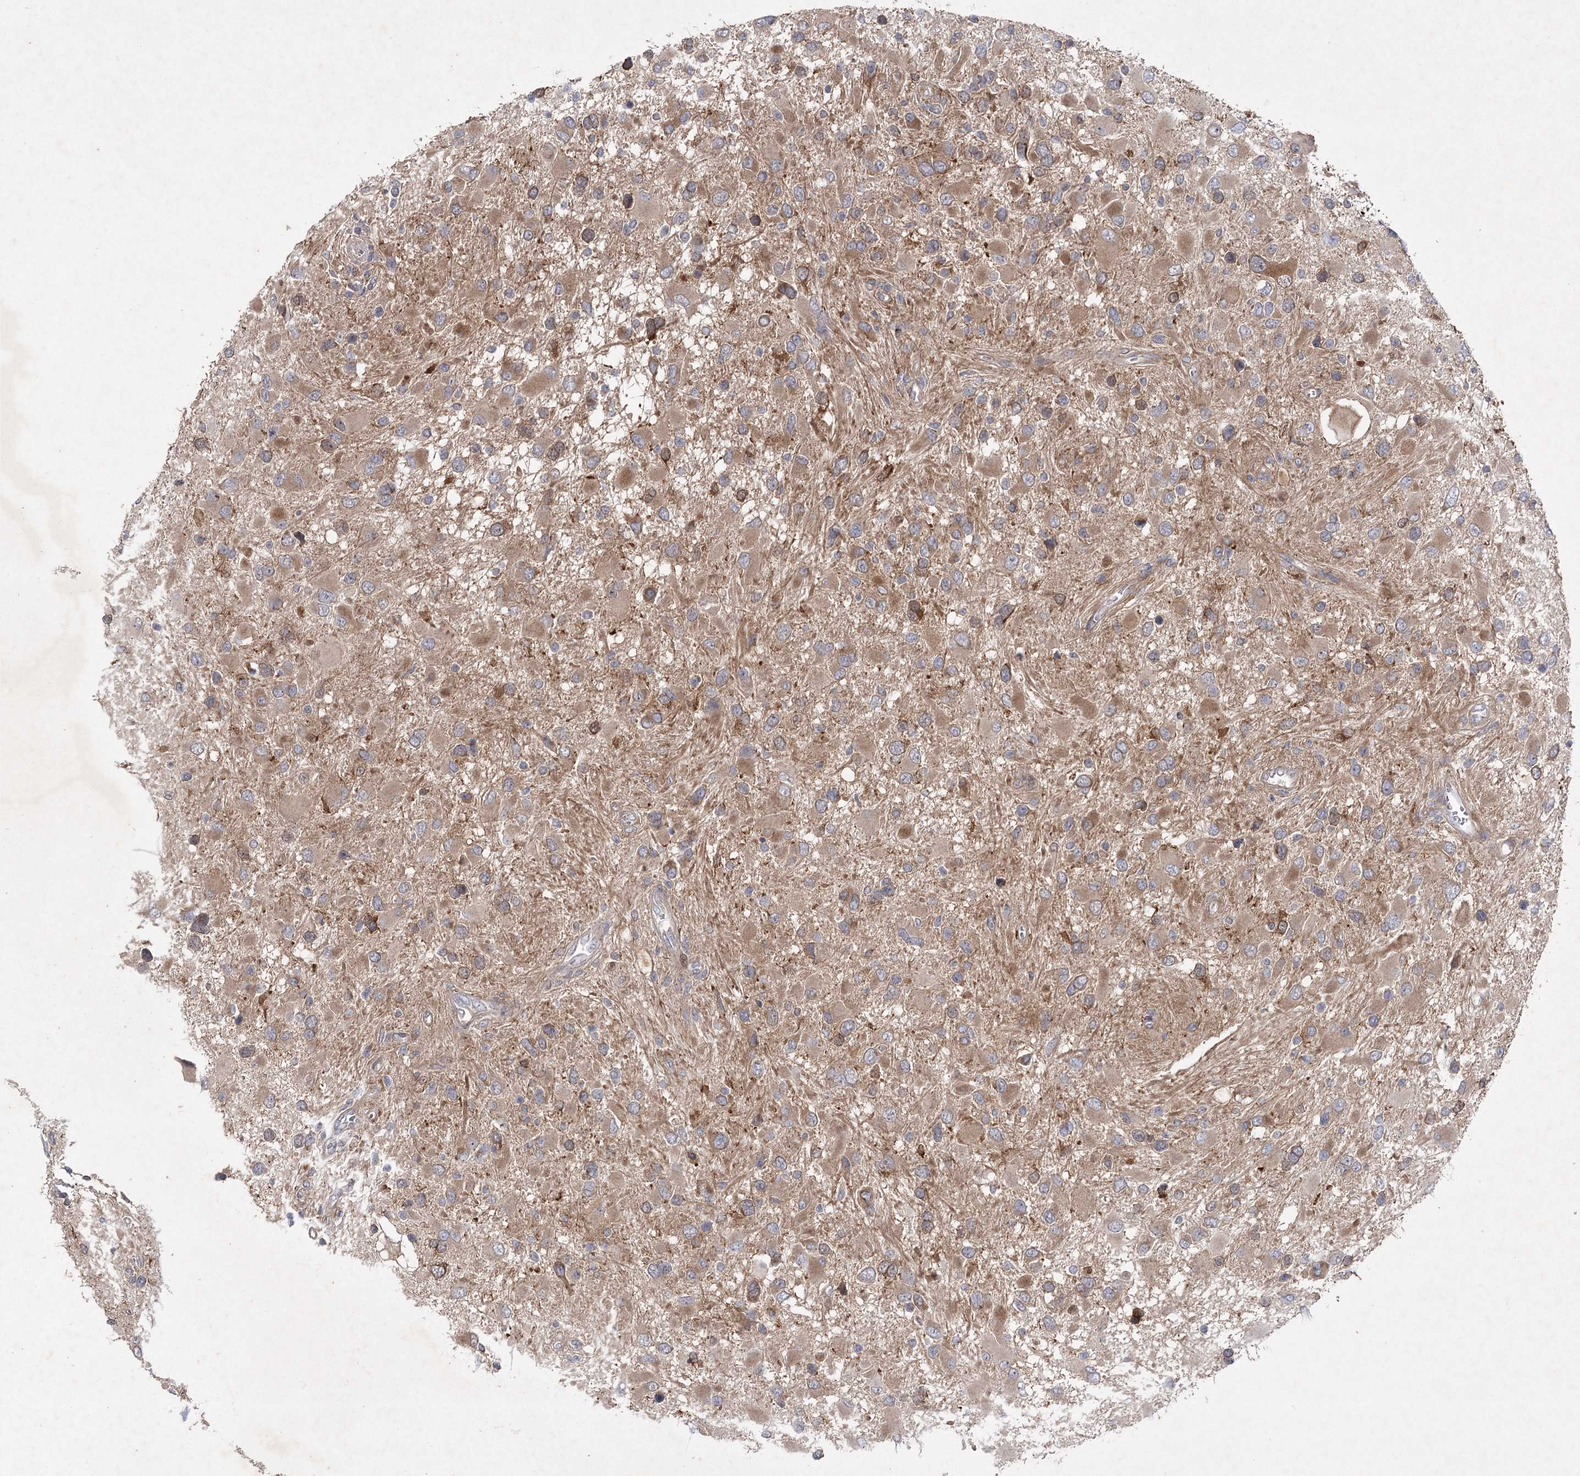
{"staining": {"intensity": "moderate", "quantity": ">75%", "location": "cytoplasmic/membranous"}, "tissue": "glioma", "cell_type": "Tumor cells", "image_type": "cancer", "snomed": [{"axis": "morphology", "description": "Glioma, malignant, High grade"}, {"axis": "topography", "description": "Brain"}], "caption": "Protein staining exhibits moderate cytoplasmic/membranous staining in approximately >75% of tumor cells in glioma.", "gene": "MAP3K13", "patient": {"sex": "male", "age": 53}}